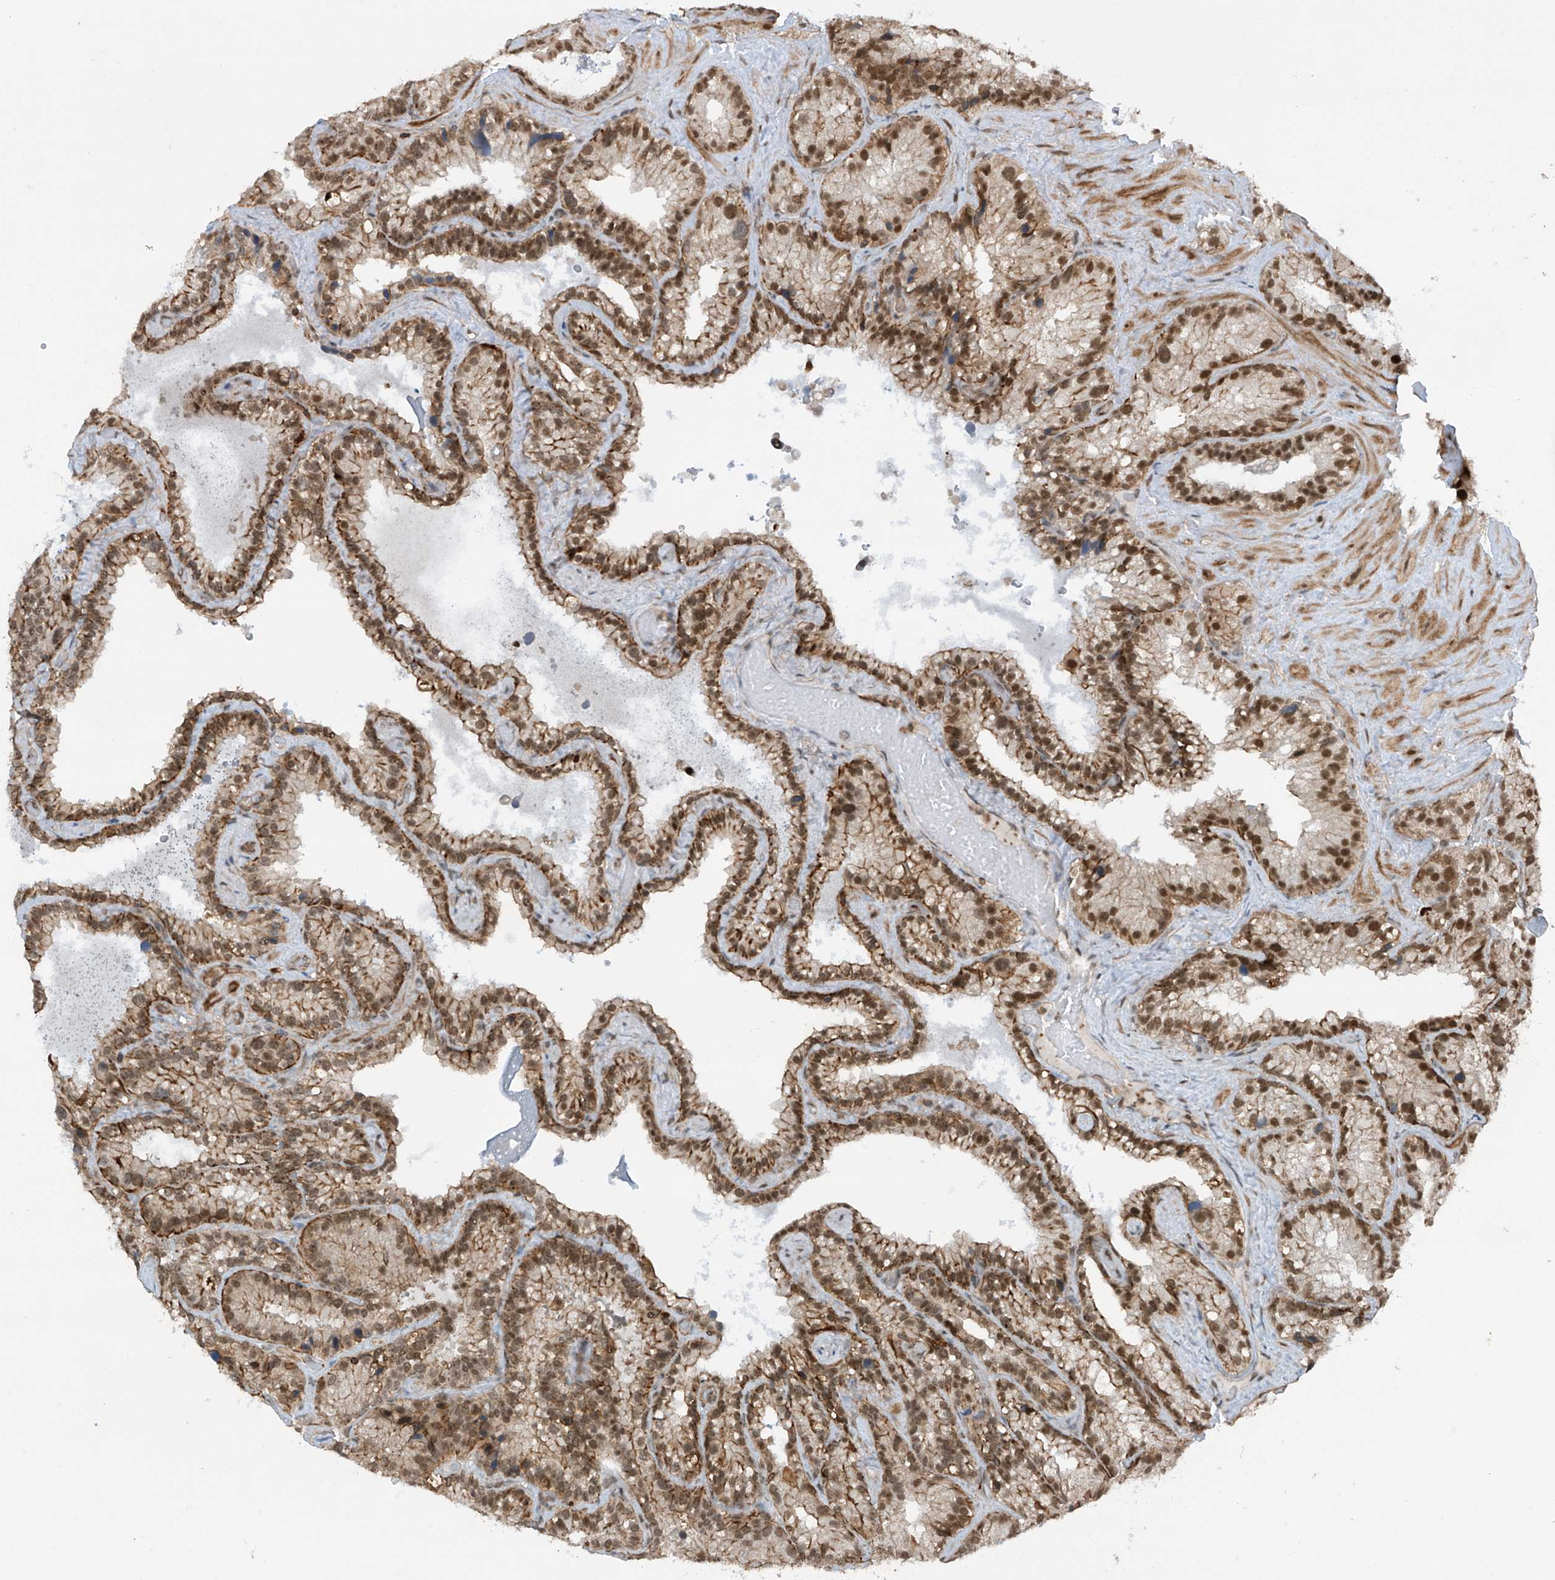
{"staining": {"intensity": "moderate", "quantity": ">75%", "location": "cytoplasmic/membranous,nuclear"}, "tissue": "seminal vesicle", "cell_type": "Glandular cells", "image_type": "normal", "snomed": [{"axis": "morphology", "description": "Normal tissue, NOS"}, {"axis": "topography", "description": "Prostate"}, {"axis": "topography", "description": "Seminal veicle"}], "caption": "Immunohistochemical staining of benign human seminal vesicle displays moderate cytoplasmic/membranous,nuclear protein expression in approximately >75% of glandular cells. Nuclei are stained in blue.", "gene": "REPIN1", "patient": {"sex": "male", "age": 68}}